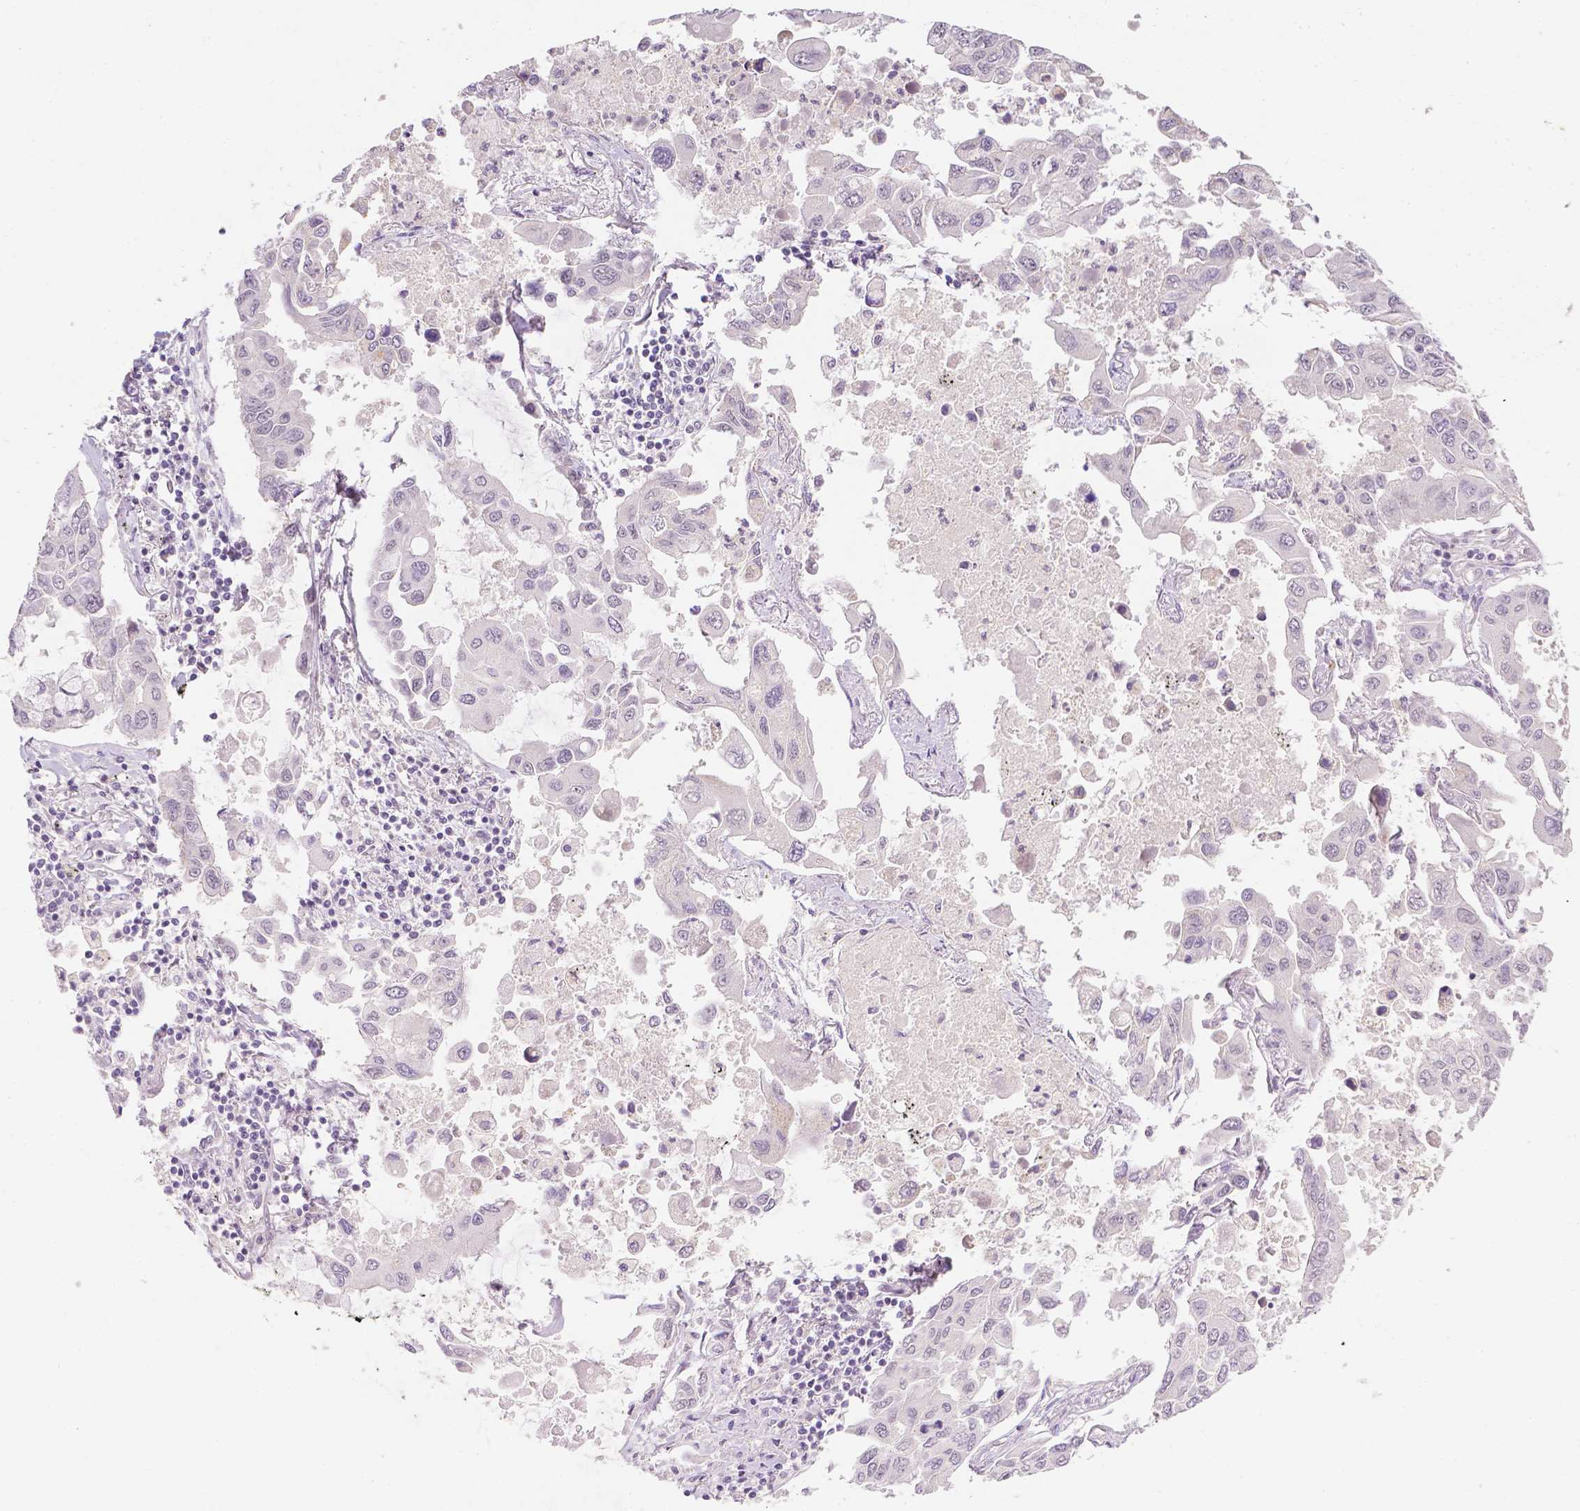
{"staining": {"intensity": "negative", "quantity": "none", "location": "none"}, "tissue": "lung cancer", "cell_type": "Tumor cells", "image_type": "cancer", "snomed": [{"axis": "morphology", "description": "Adenocarcinoma, NOS"}, {"axis": "topography", "description": "Lung"}], "caption": "The IHC micrograph has no significant positivity in tumor cells of lung cancer tissue.", "gene": "ZNF280B", "patient": {"sex": "male", "age": 64}}